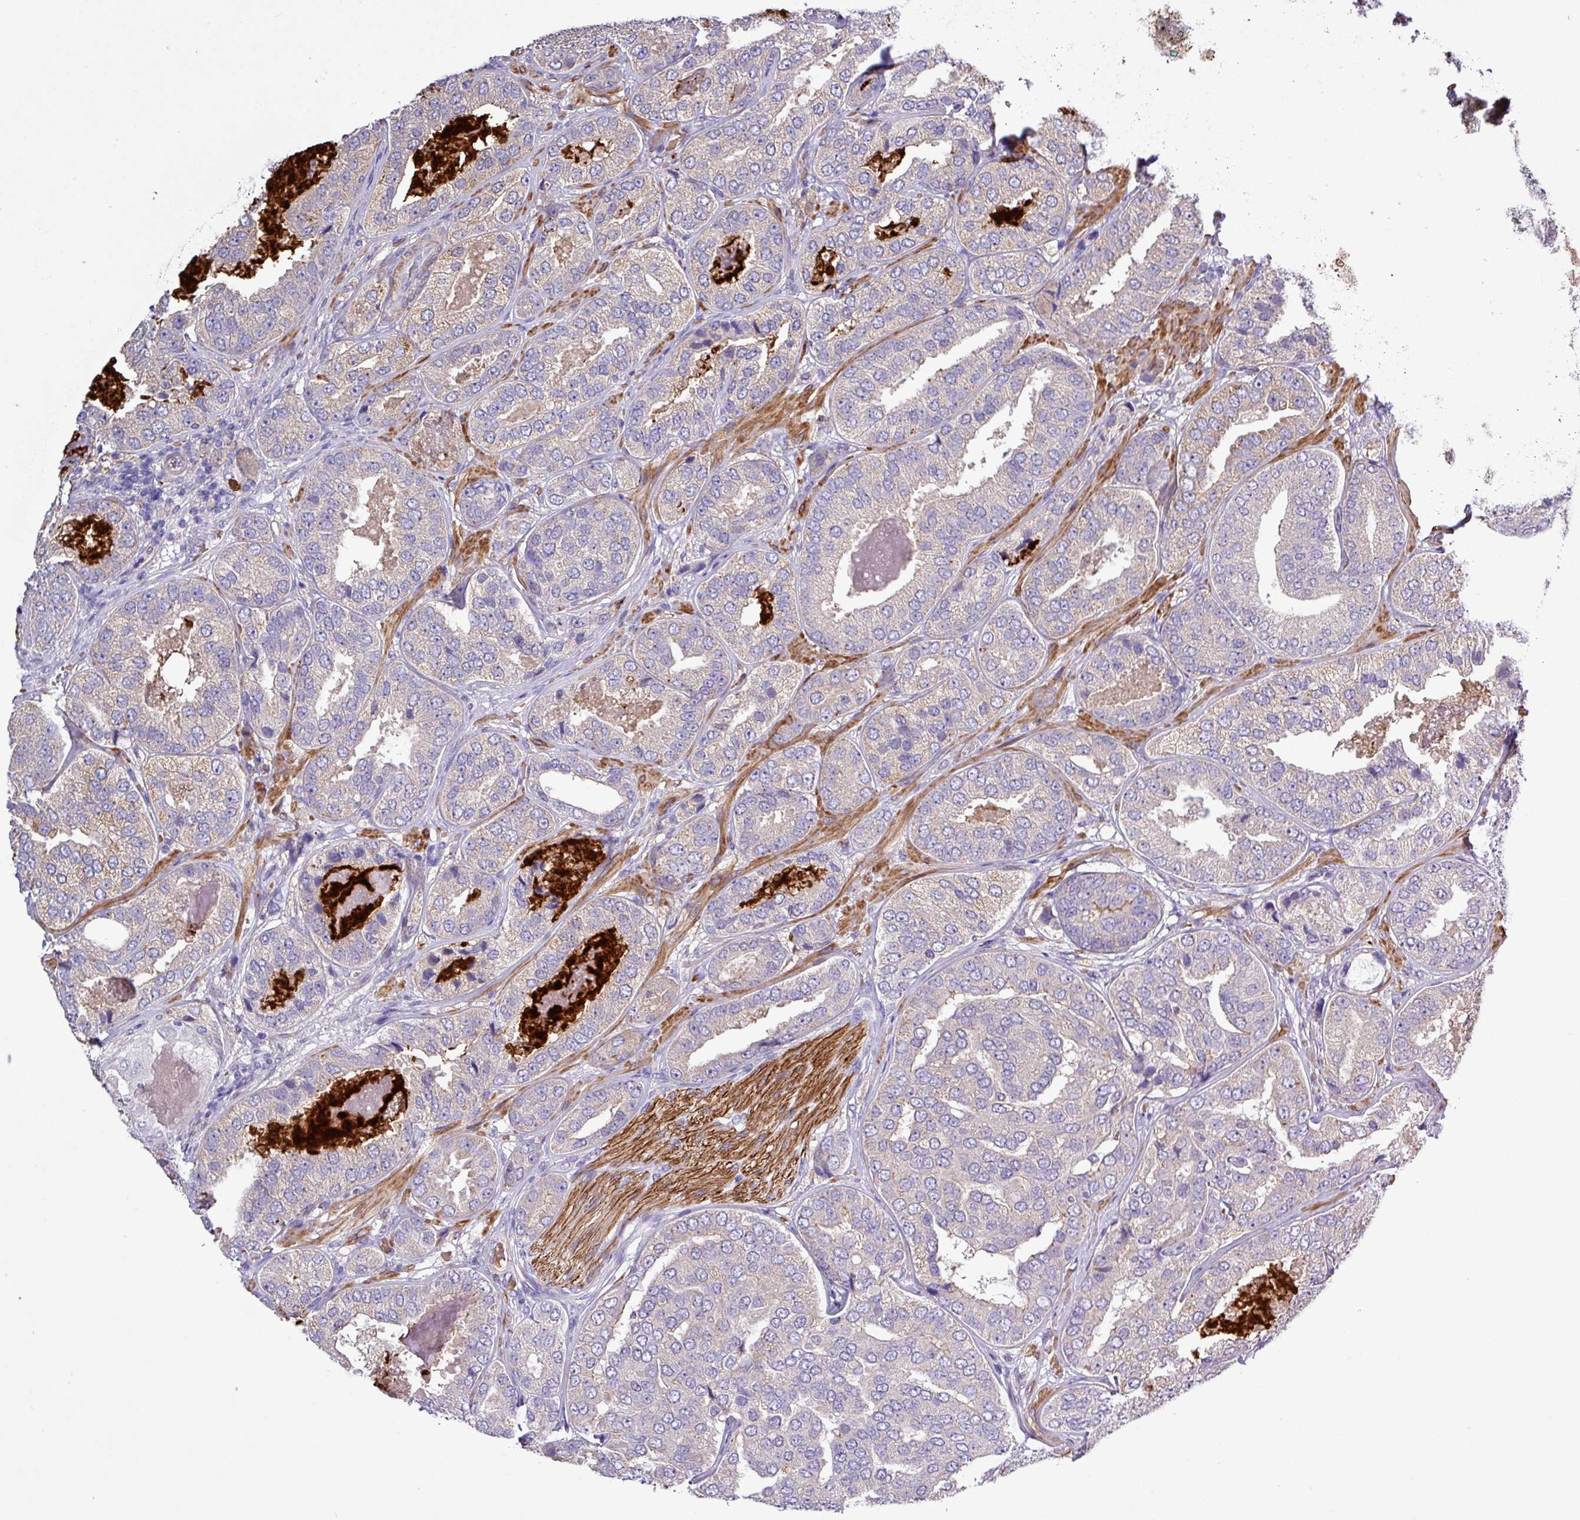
{"staining": {"intensity": "weak", "quantity": "<25%", "location": "cytoplasmic/membranous"}, "tissue": "prostate cancer", "cell_type": "Tumor cells", "image_type": "cancer", "snomed": [{"axis": "morphology", "description": "Adenocarcinoma, High grade"}, {"axis": "topography", "description": "Prostate"}], "caption": "An image of prostate cancer (high-grade adenocarcinoma) stained for a protein displays no brown staining in tumor cells.", "gene": "MGAT4B", "patient": {"sex": "male", "age": 63}}